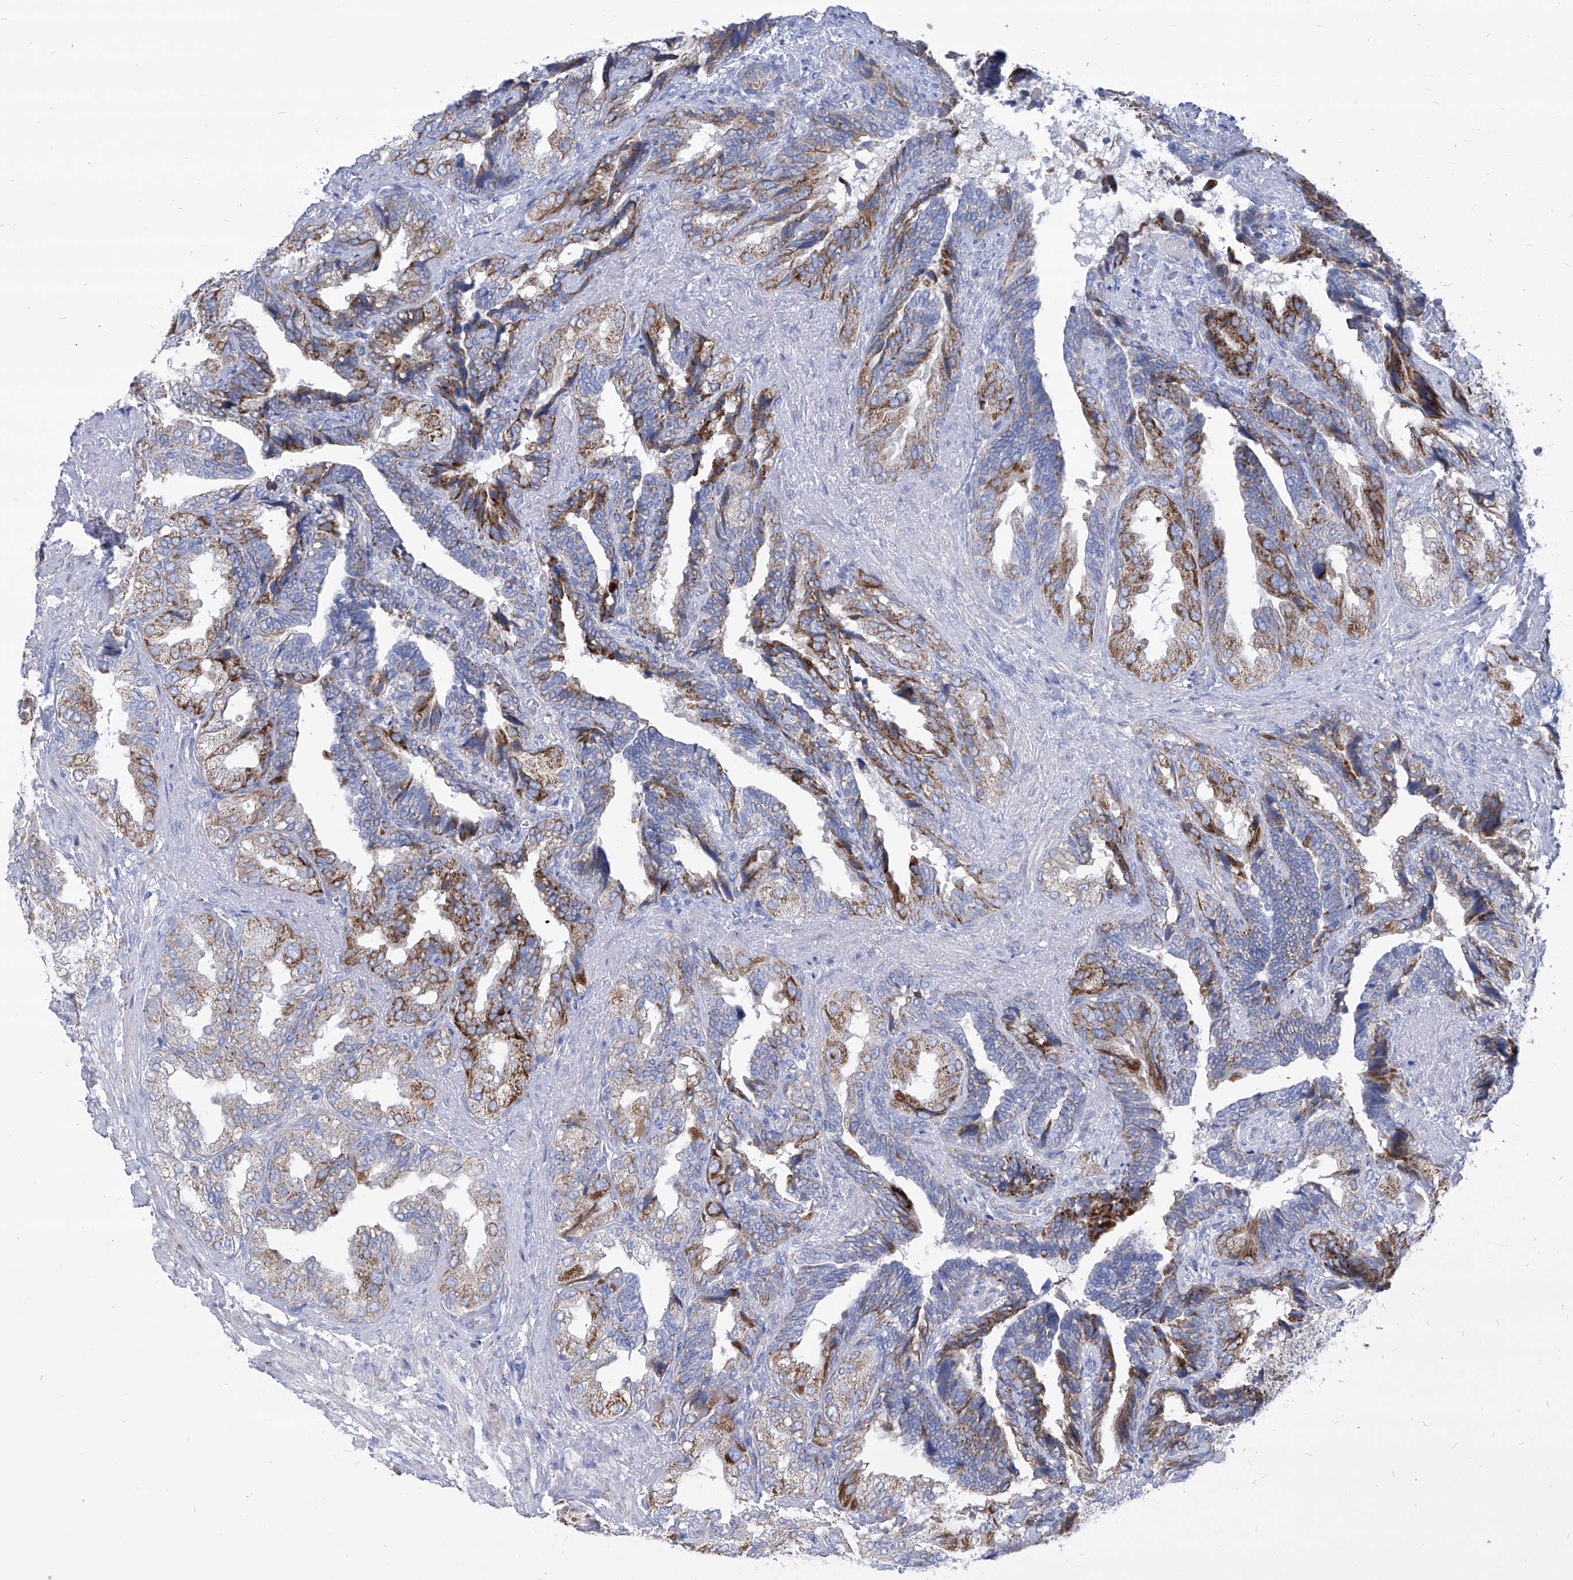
{"staining": {"intensity": "strong", "quantity": "25%-75%", "location": "cytoplasmic/membranous"}, "tissue": "seminal vesicle", "cell_type": "Glandular cells", "image_type": "normal", "snomed": [{"axis": "morphology", "description": "Normal tissue, NOS"}, {"axis": "topography", "description": "Seminal veicle"}, {"axis": "topography", "description": "Peripheral nerve tissue"}], "caption": "Immunohistochemistry photomicrograph of unremarkable seminal vesicle stained for a protein (brown), which reveals high levels of strong cytoplasmic/membranous expression in approximately 25%-75% of glandular cells.", "gene": "COQ3", "patient": {"sex": "male", "age": 63}}